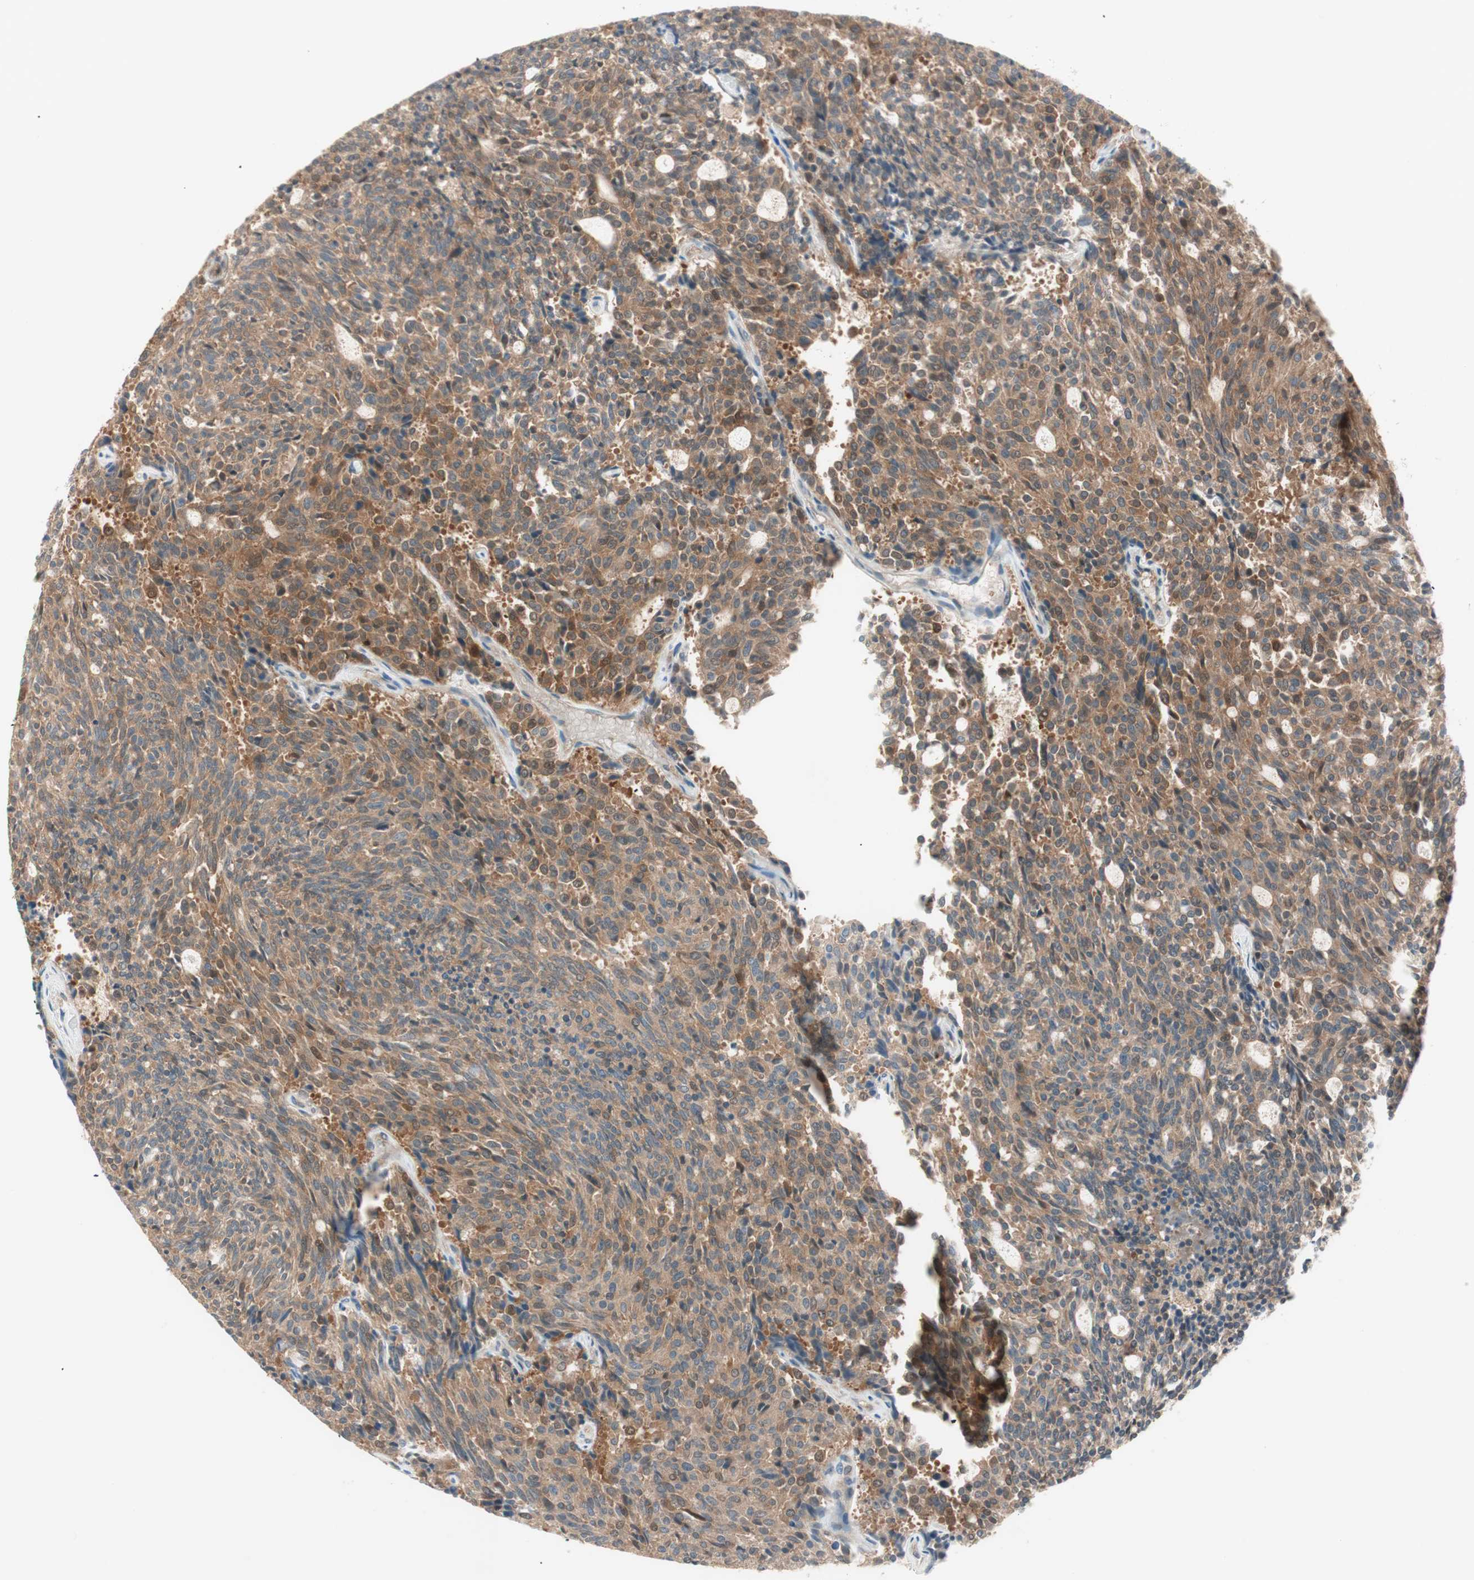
{"staining": {"intensity": "moderate", "quantity": ">75%", "location": "cytoplasmic/membranous"}, "tissue": "carcinoid", "cell_type": "Tumor cells", "image_type": "cancer", "snomed": [{"axis": "morphology", "description": "Carcinoid, malignant, NOS"}, {"axis": "topography", "description": "Pancreas"}], "caption": "Protein analysis of carcinoid tissue displays moderate cytoplasmic/membranous positivity in about >75% of tumor cells.", "gene": "GALT", "patient": {"sex": "female", "age": 54}}